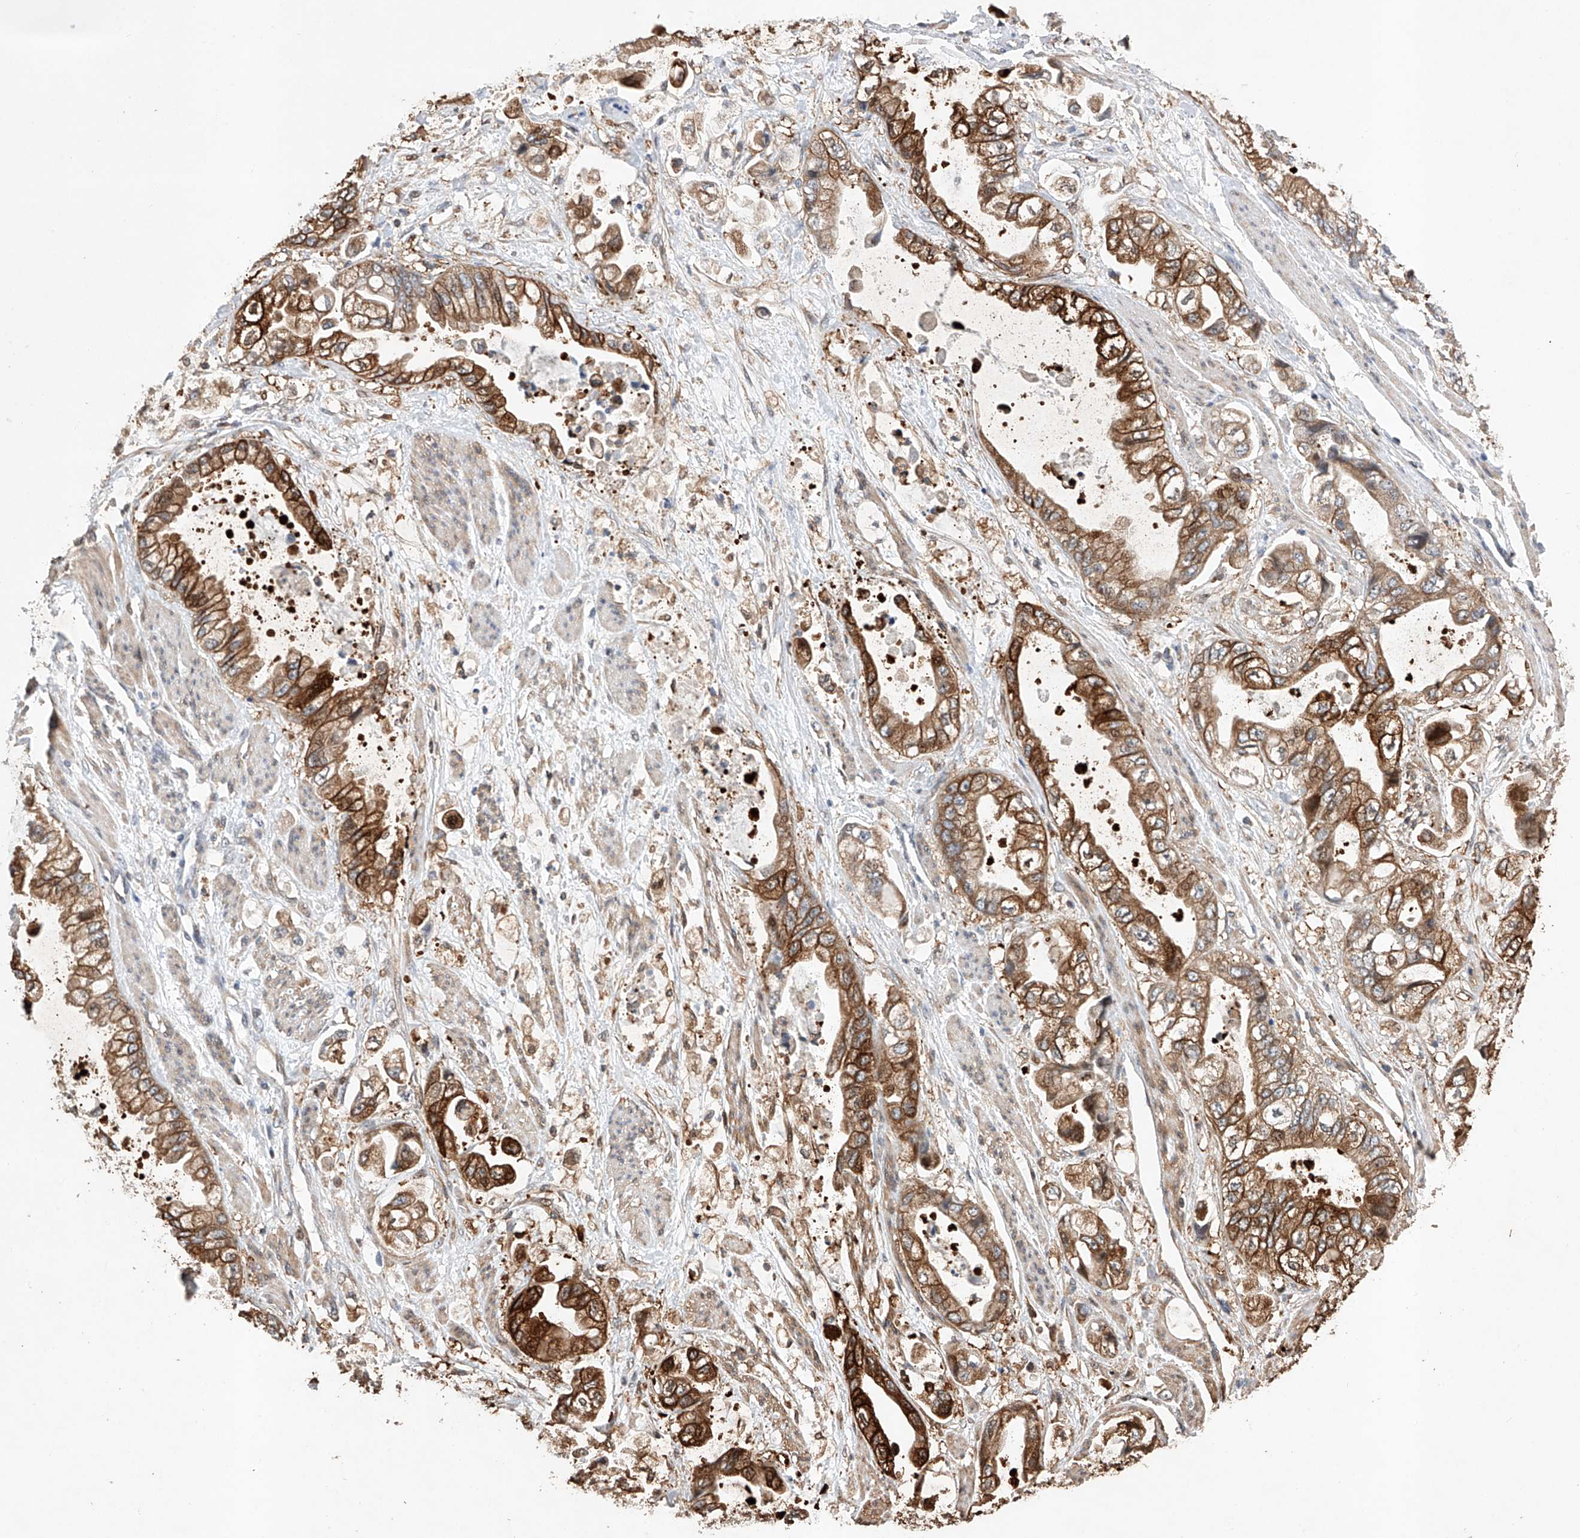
{"staining": {"intensity": "strong", "quantity": ">75%", "location": "cytoplasmic/membranous"}, "tissue": "stomach cancer", "cell_type": "Tumor cells", "image_type": "cancer", "snomed": [{"axis": "morphology", "description": "Adenocarcinoma, NOS"}, {"axis": "topography", "description": "Stomach"}], "caption": "A high-resolution micrograph shows IHC staining of stomach cancer, which reveals strong cytoplasmic/membranous expression in about >75% of tumor cells.", "gene": "TIMM23", "patient": {"sex": "male", "age": 62}}